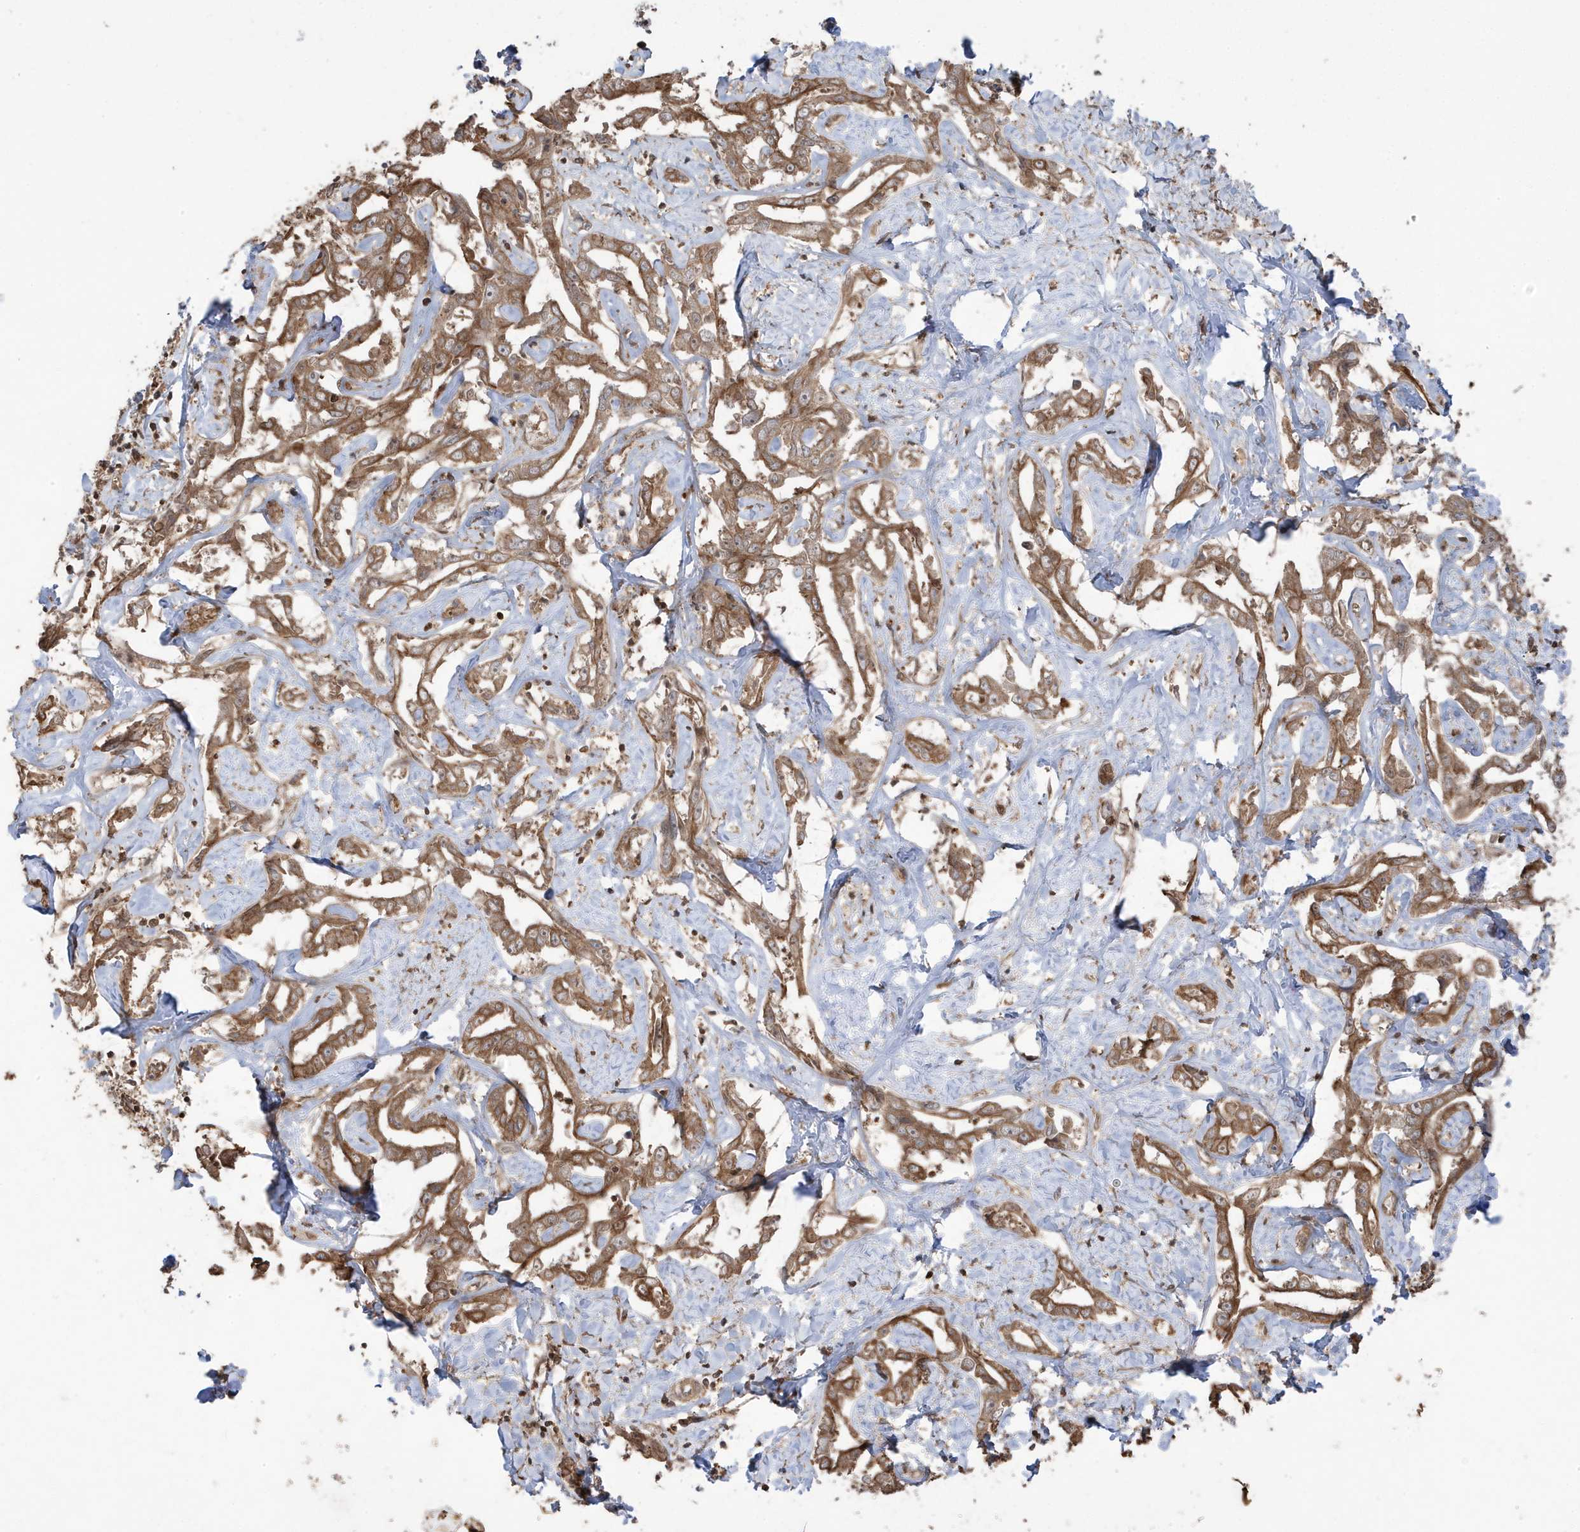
{"staining": {"intensity": "moderate", "quantity": ">75%", "location": "cytoplasmic/membranous"}, "tissue": "liver cancer", "cell_type": "Tumor cells", "image_type": "cancer", "snomed": [{"axis": "morphology", "description": "Cholangiocarcinoma"}, {"axis": "topography", "description": "Liver"}], "caption": "DAB (3,3'-diaminobenzidine) immunohistochemical staining of human liver cancer displays moderate cytoplasmic/membranous protein positivity in approximately >75% of tumor cells. The staining was performed using DAB (3,3'-diaminobenzidine), with brown indicating positive protein expression. Nuclei are stained blue with hematoxylin.", "gene": "ASAP1", "patient": {"sex": "male", "age": 59}}